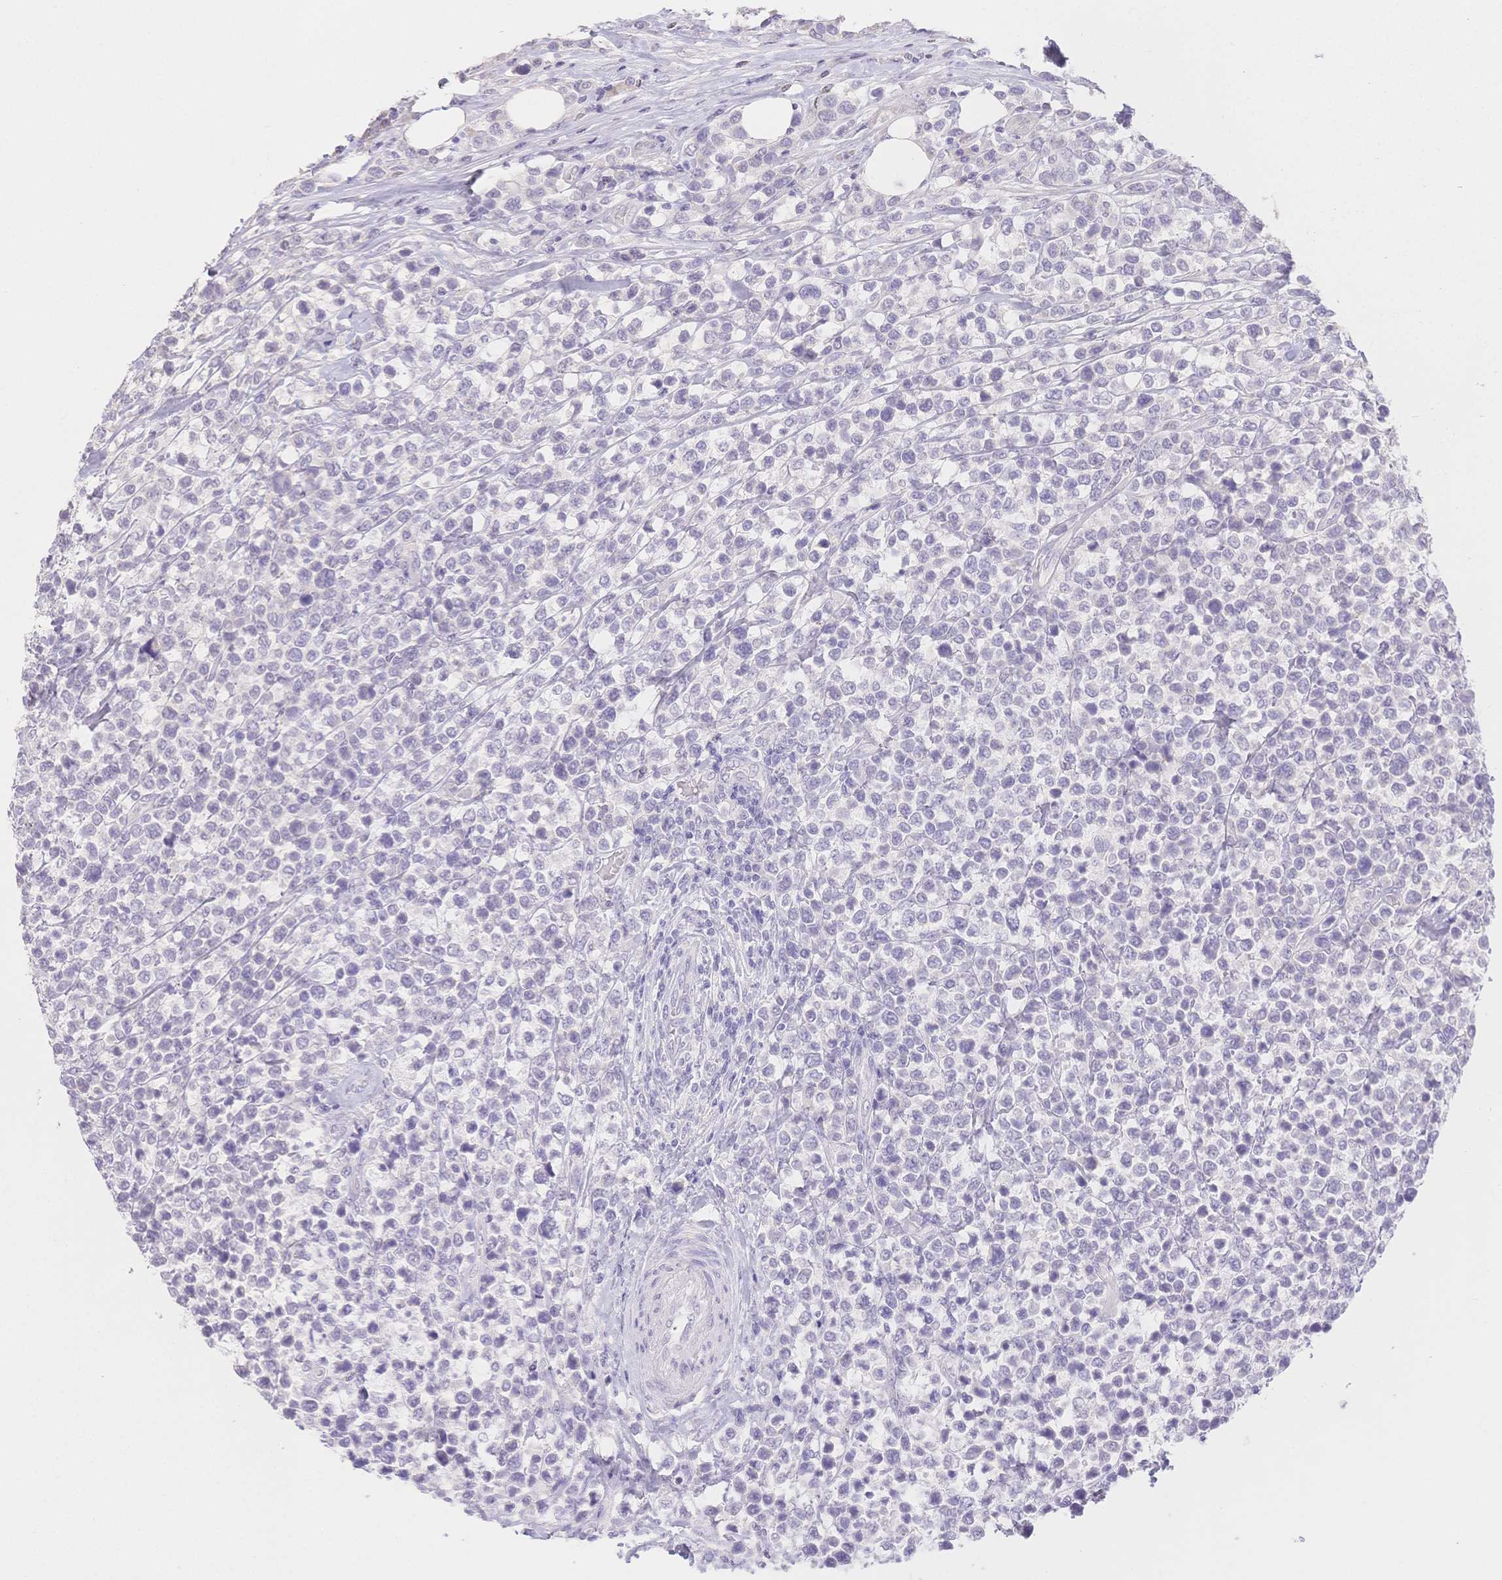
{"staining": {"intensity": "negative", "quantity": "none", "location": "none"}, "tissue": "lymphoma", "cell_type": "Tumor cells", "image_type": "cancer", "snomed": [{"axis": "morphology", "description": "Malignant lymphoma, non-Hodgkin's type, High grade"}, {"axis": "topography", "description": "Soft tissue"}], "caption": "Immunohistochemistry micrograph of human lymphoma stained for a protein (brown), which reveals no expression in tumor cells.", "gene": "SUV39H2", "patient": {"sex": "female", "age": 56}}